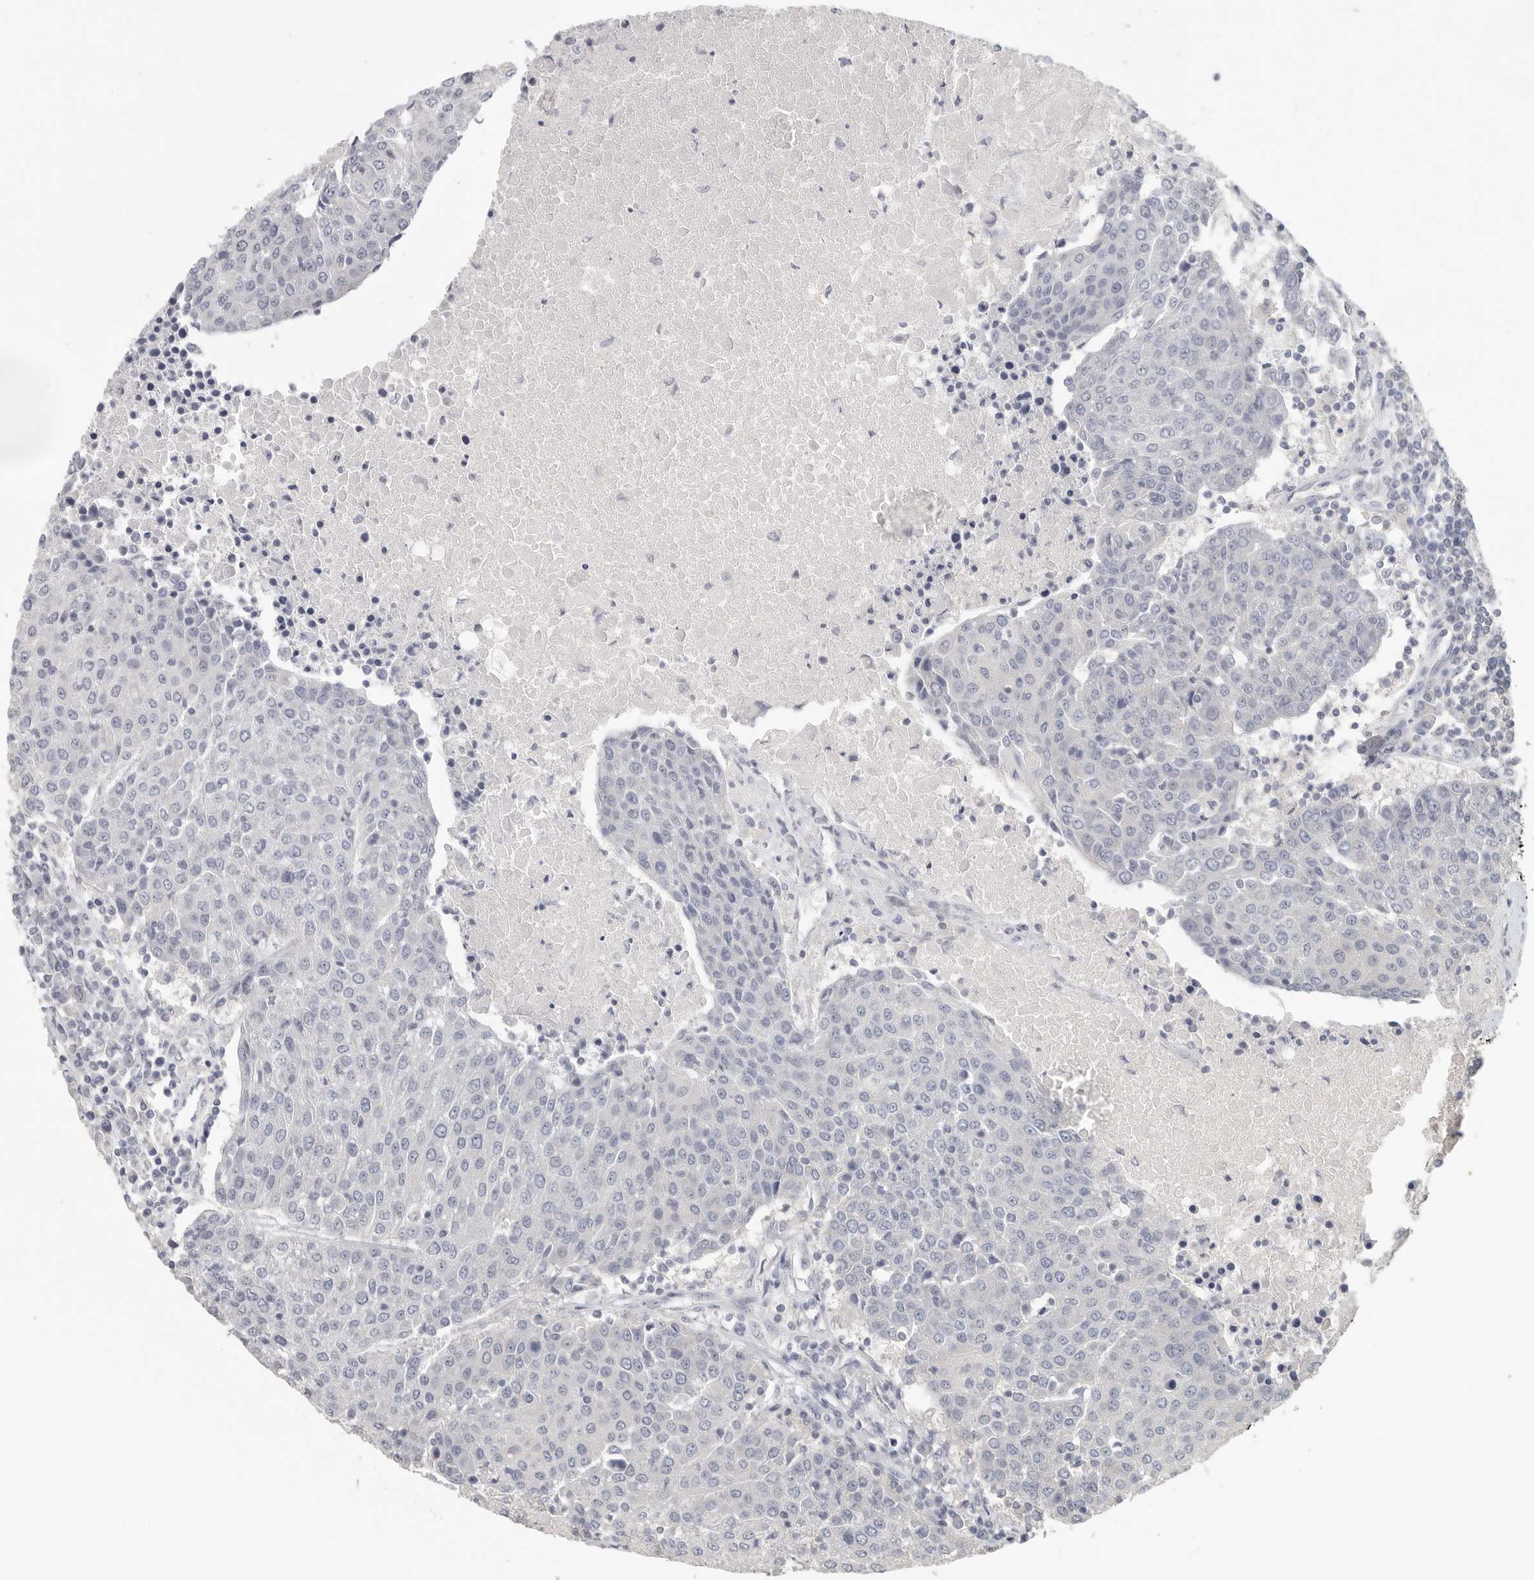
{"staining": {"intensity": "negative", "quantity": "none", "location": "none"}, "tissue": "urothelial cancer", "cell_type": "Tumor cells", "image_type": "cancer", "snomed": [{"axis": "morphology", "description": "Urothelial carcinoma, High grade"}, {"axis": "topography", "description": "Urinary bladder"}], "caption": "There is no significant expression in tumor cells of high-grade urothelial carcinoma.", "gene": "DNAJC11", "patient": {"sex": "female", "age": 85}}